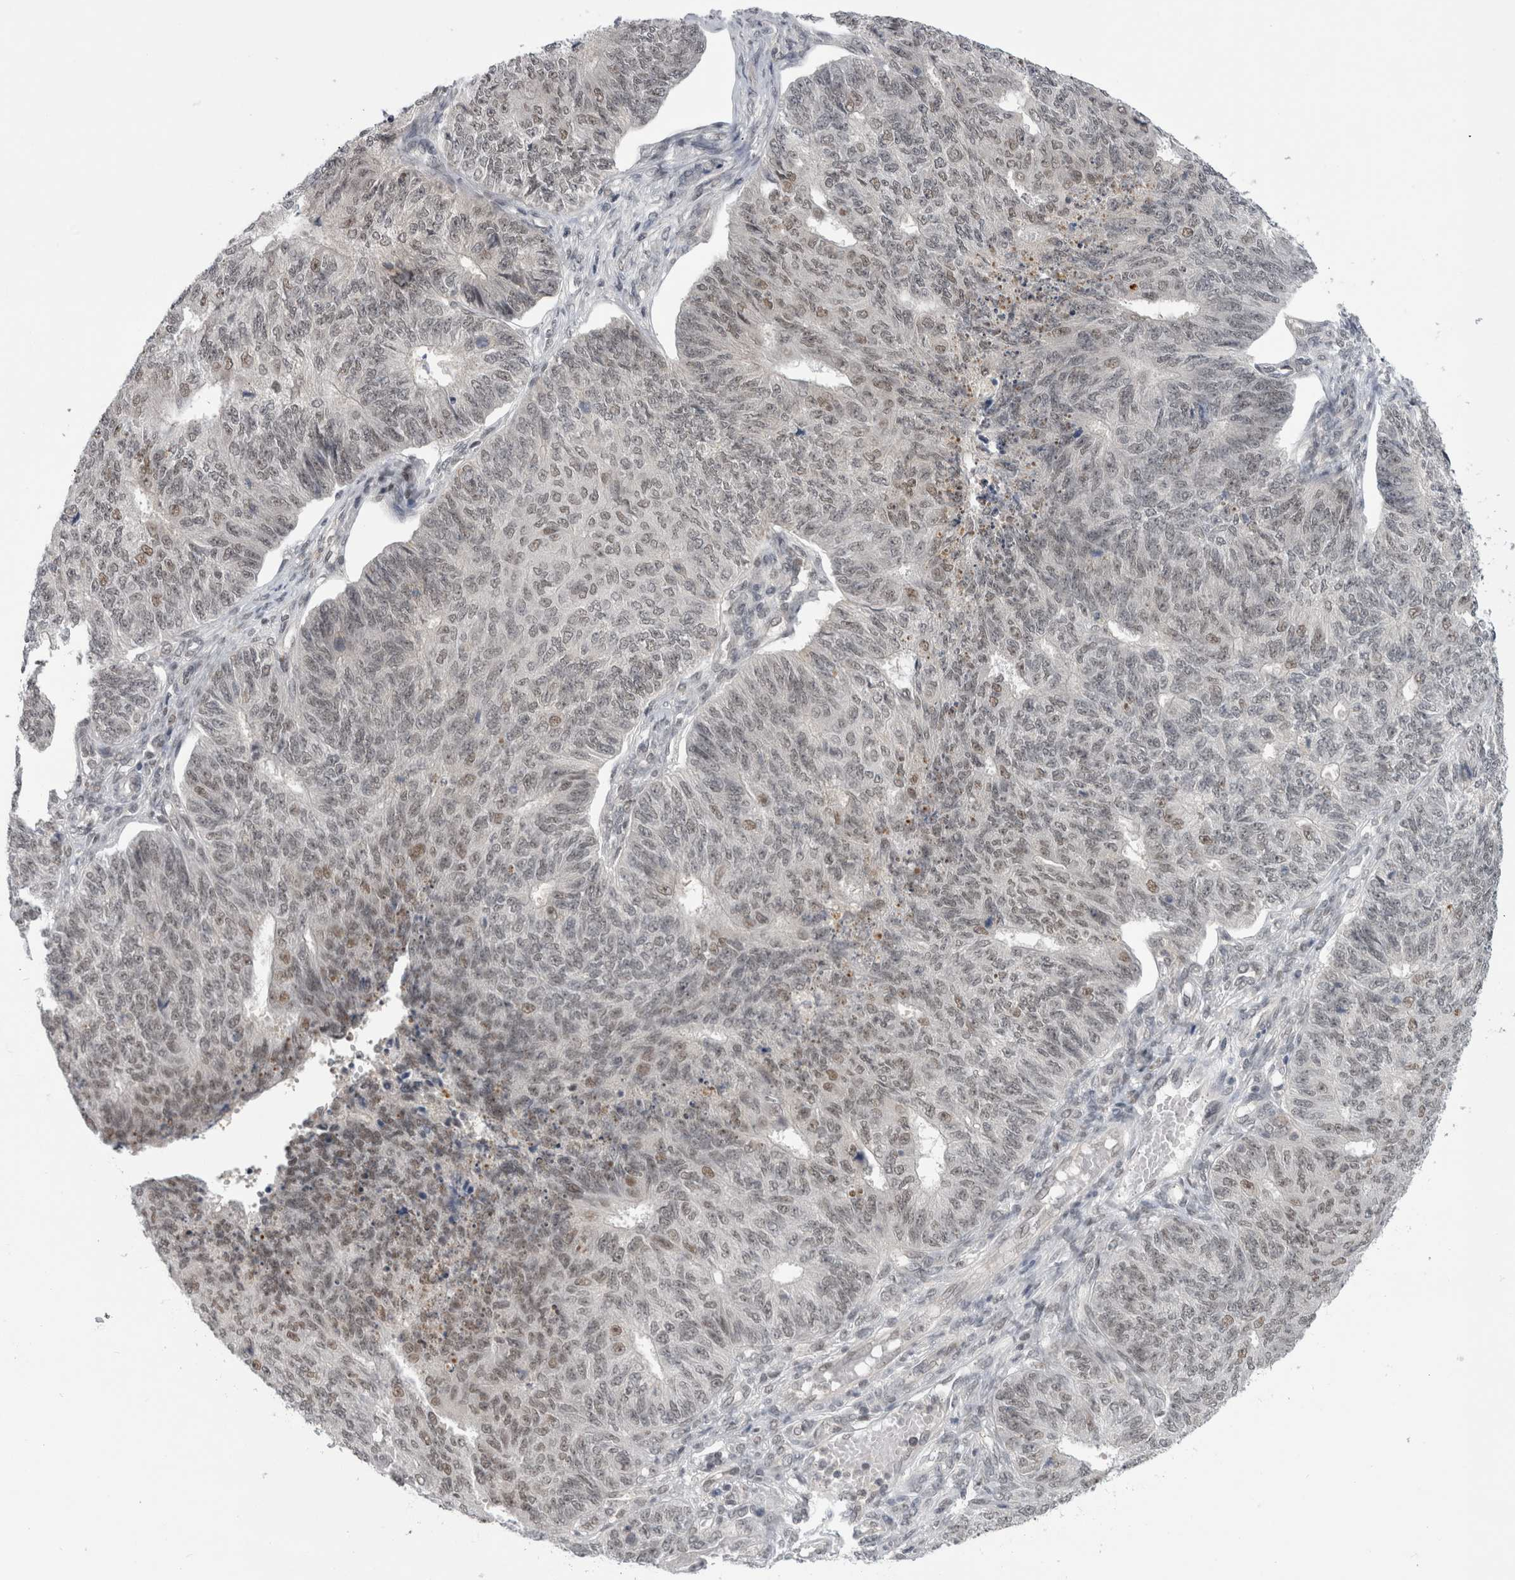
{"staining": {"intensity": "moderate", "quantity": "25%-75%", "location": "nuclear"}, "tissue": "endometrial cancer", "cell_type": "Tumor cells", "image_type": "cancer", "snomed": [{"axis": "morphology", "description": "Adenocarcinoma, NOS"}, {"axis": "topography", "description": "Endometrium"}], "caption": "About 25%-75% of tumor cells in human endometrial adenocarcinoma show moderate nuclear protein expression as visualized by brown immunohistochemical staining.", "gene": "PSMB2", "patient": {"sex": "female", "age": 32}}